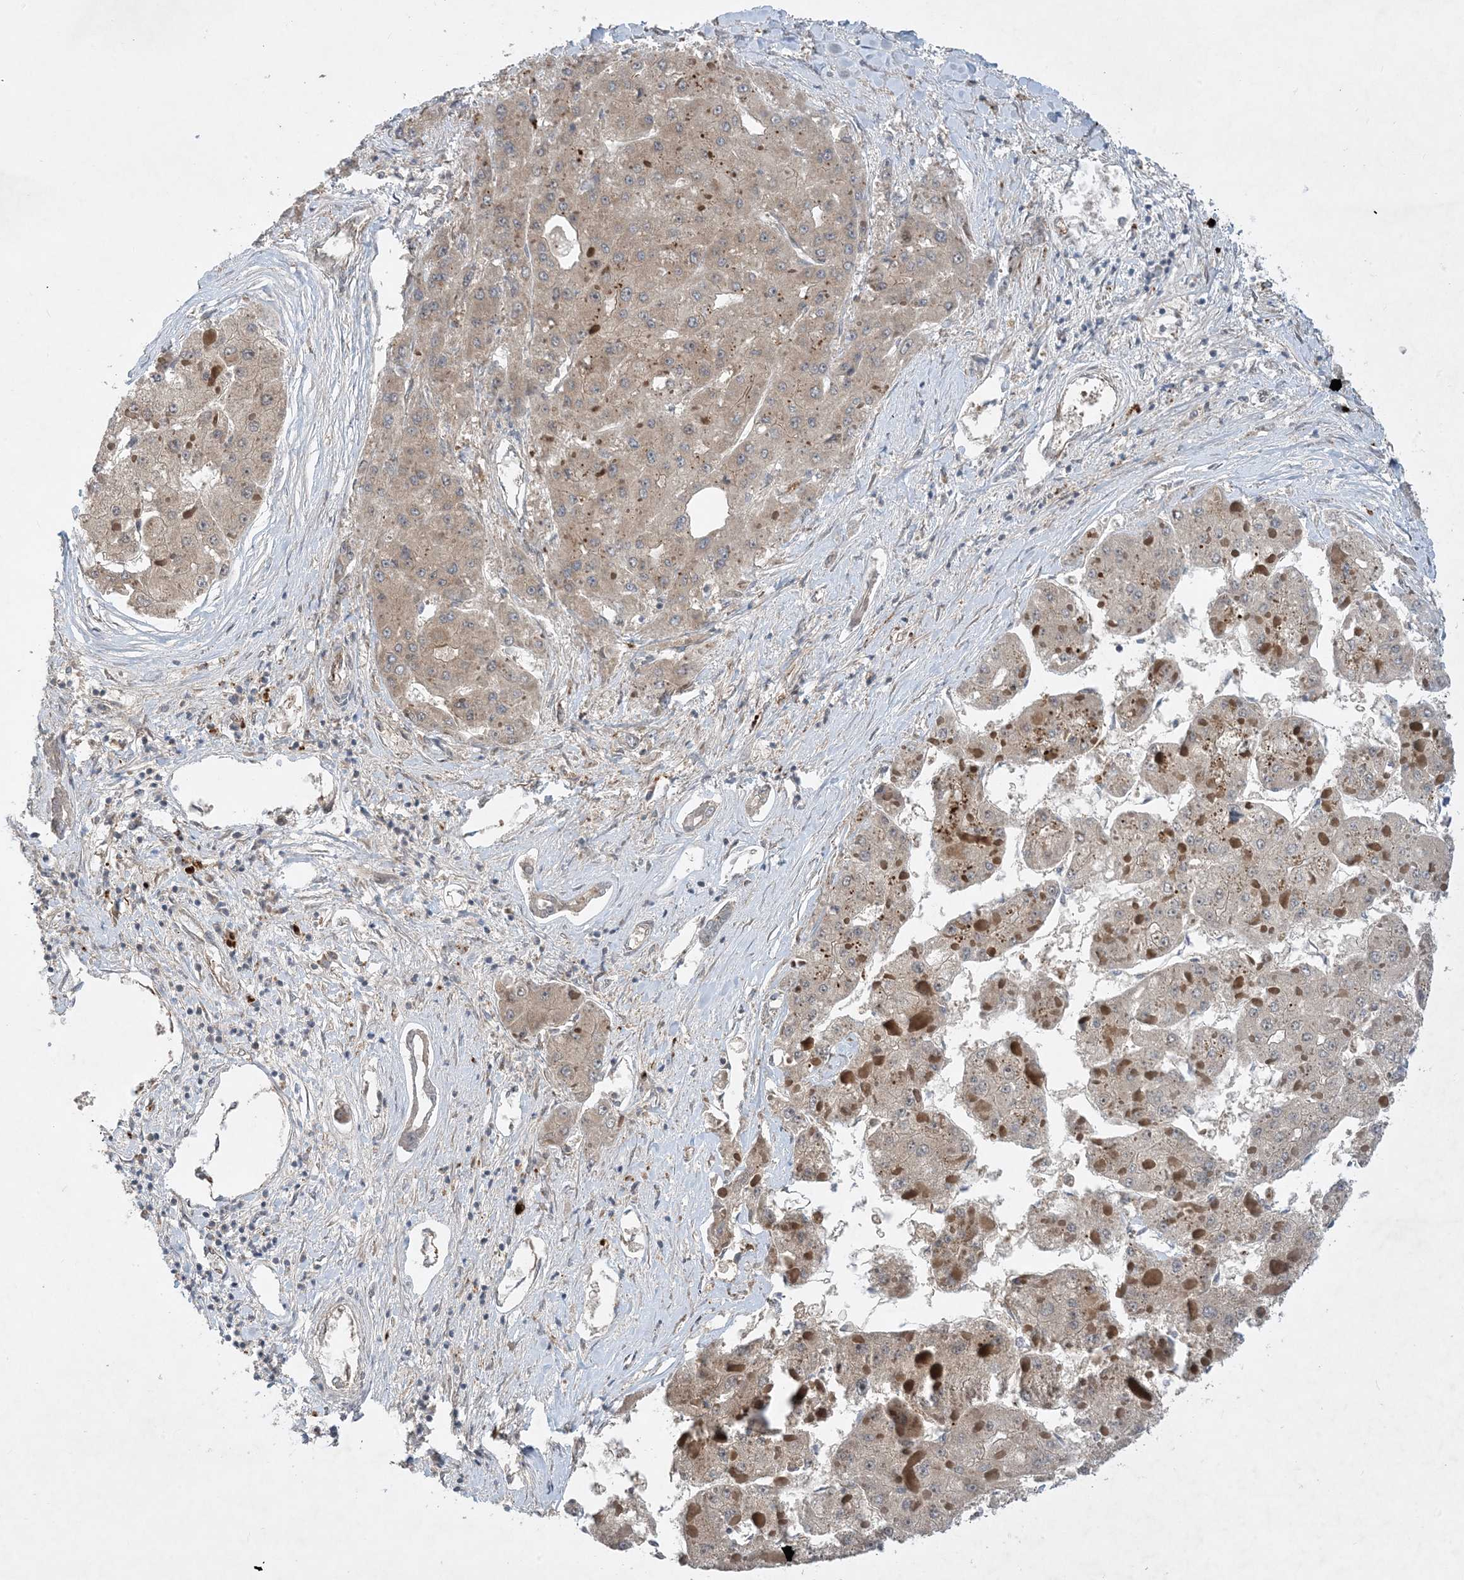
{"staining": {"intensity": "weak", "quantity": "<25%", "location": "cytoplasmic/membranous"}, "tissue": "liver cancer", "cell_type": "Tumor cells", "image_type": "cancer", "snomed": [{"axis": "morphology", "description": "Carcinoma, Hepatocellular, NOS"}, {"axis": "topography", "description": "Liver"}], "caption": "This is a micrograph of IHC staining of liver cancer, which shows no expression in tumor cells.", "gene": "TINAG", "patient": {"sex": "female", "age": 73}}